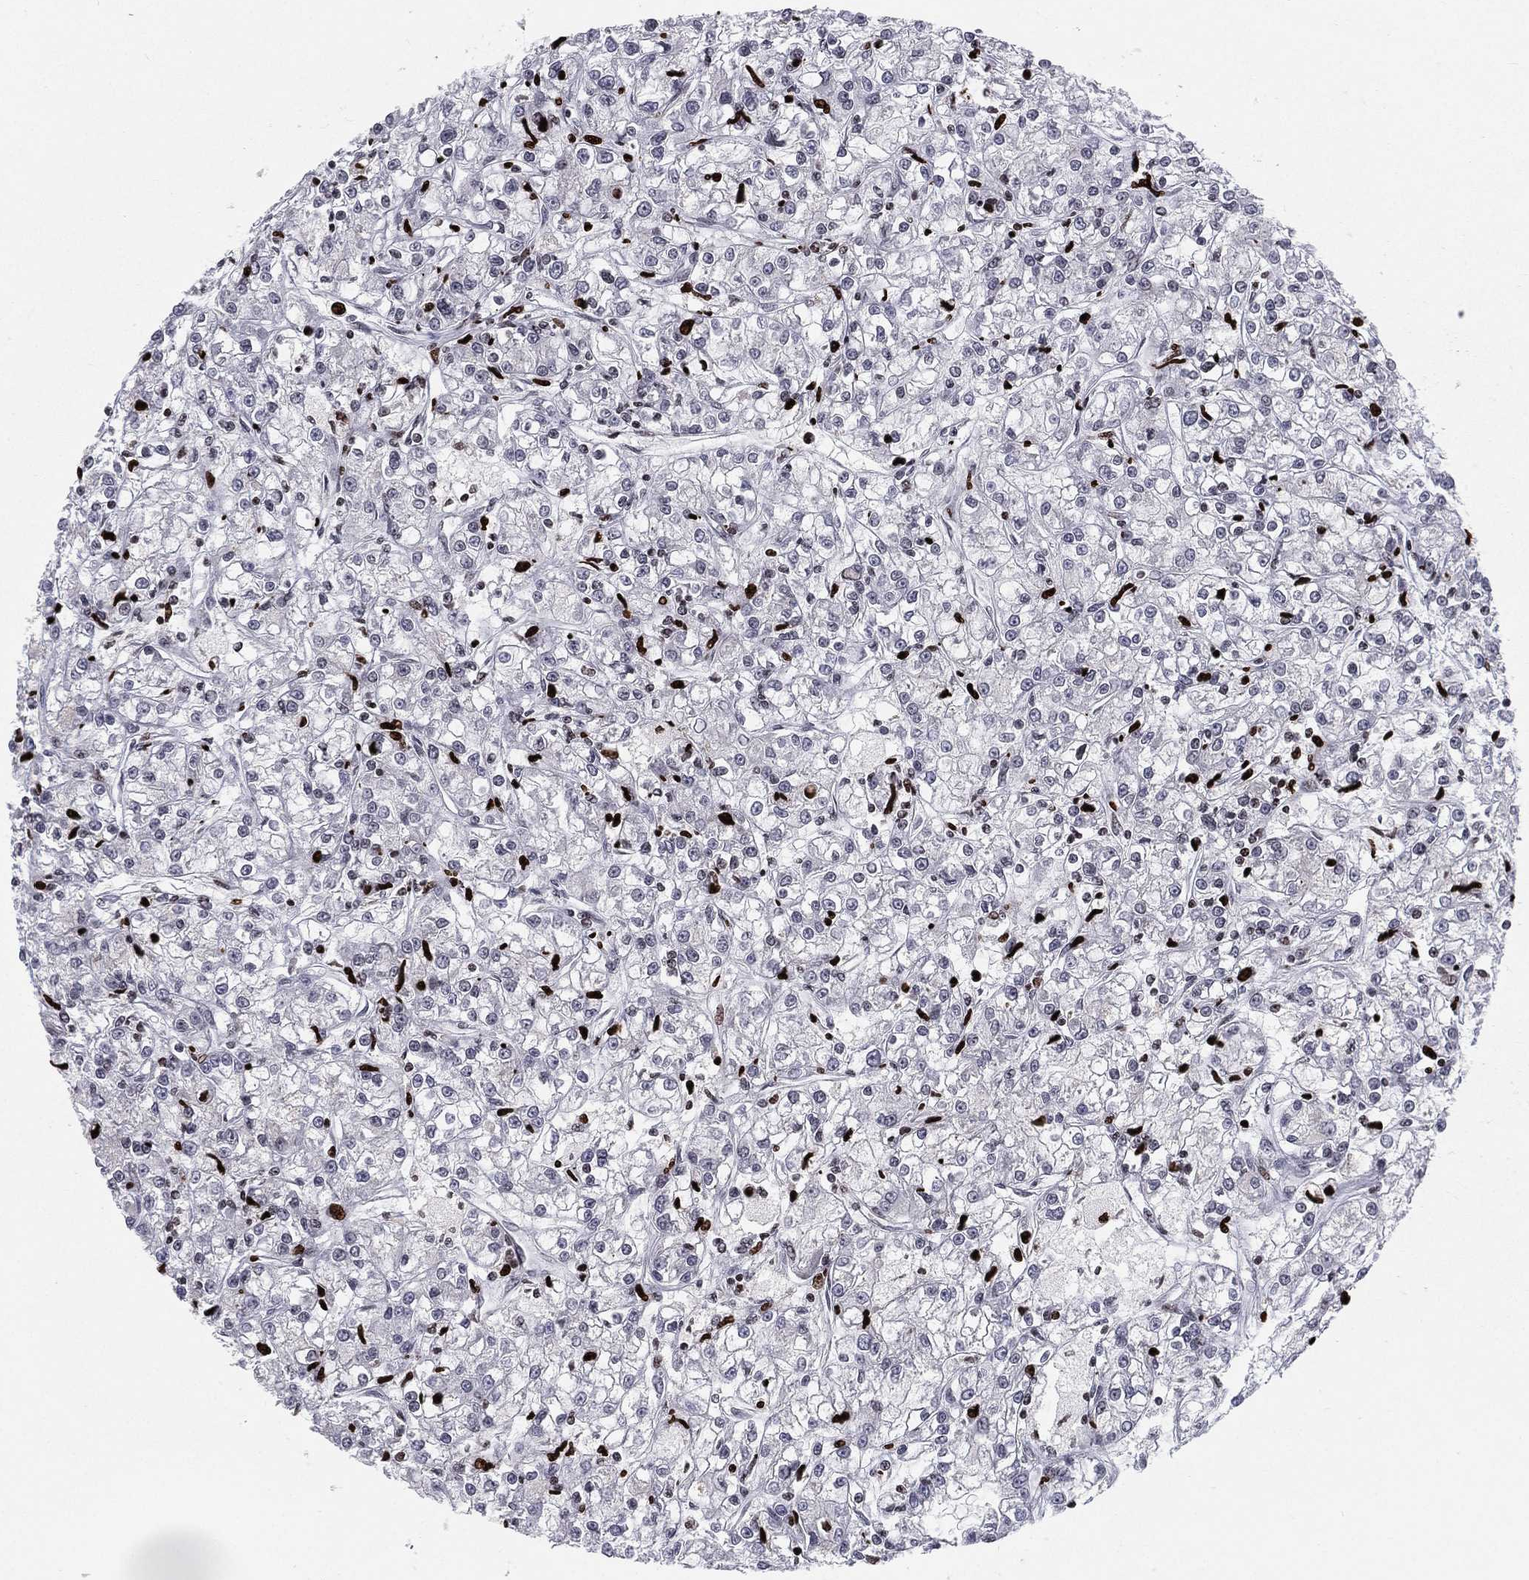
{"staining": {"intensity": "negative", "quantity": "none", "location": "none"}, "tissue": "renal cancer", "cell_type": "Tumor cells", "image_type": "cancer", "snomed": [{"axis": "morphology", "description": "Adenocarcinoma, NOS"}, {"axis": "topography", "description": "Kidney"}], "caption": "This is an IHC micrograph of adenocarcinoma (renal). There is no staining in tumor cells.", "gene": "MNDA", "patient": {"sex": "female", "age": 59}}